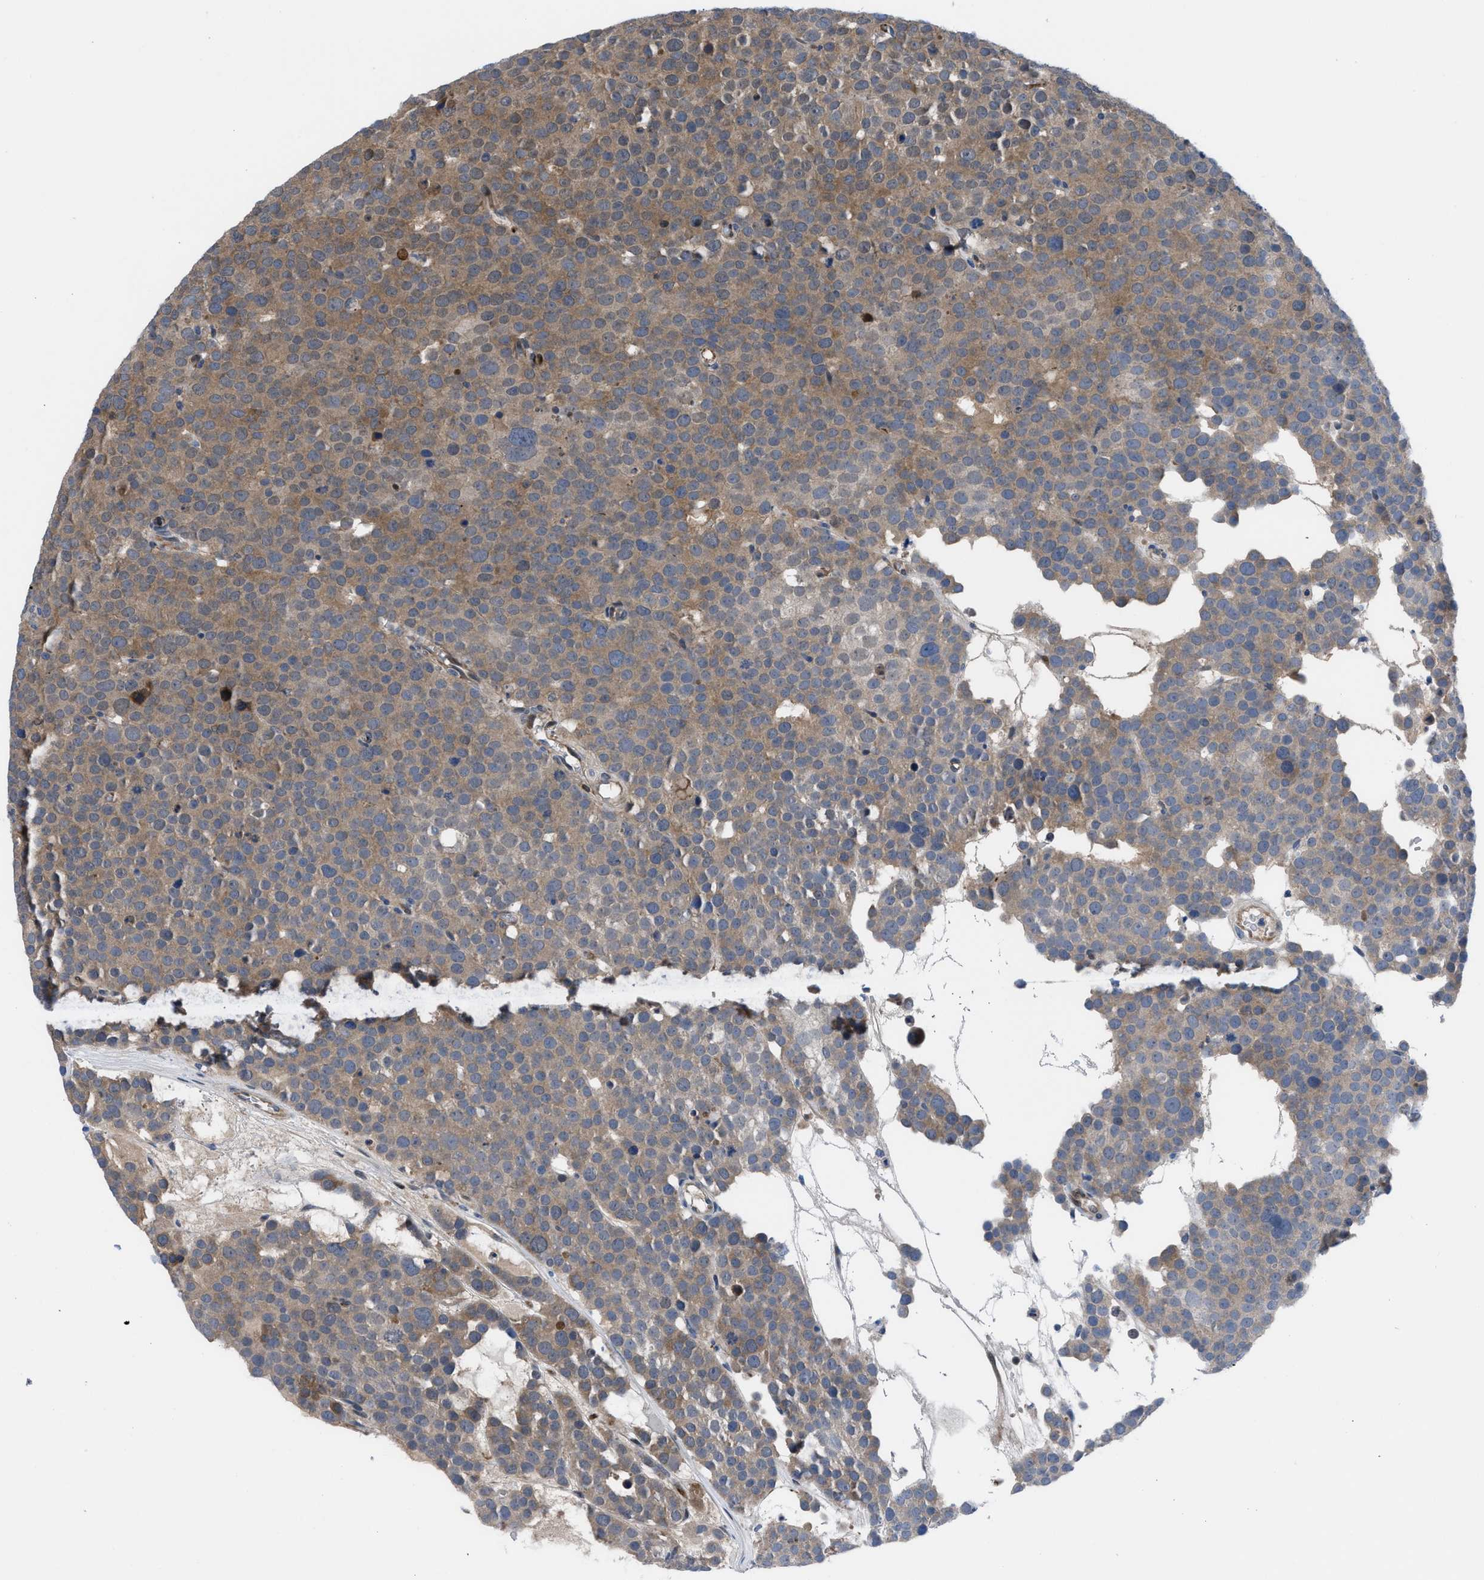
{"staining": {"intensity": "moderate", "quantity": ">75%", "location": "cytoplasmic/membranous"}, "tissue": "testis cancer", "cell_type": "Tumor cells", "image_type": "cancer", "snomed": [{"axis": "morphology", "description": "Seminoma, NOS"}, {"axis": "topography", "description": "Testis"}], "caption": "IHC (DAB (3,3'-diaminobenzidine)) staining of testis cancer reveals moderate cytoplasmic/membranous protein expression in about >75% of tumor cells.", "gene": "IL17RE", "patient": {"sex": "male", "age": 71}}